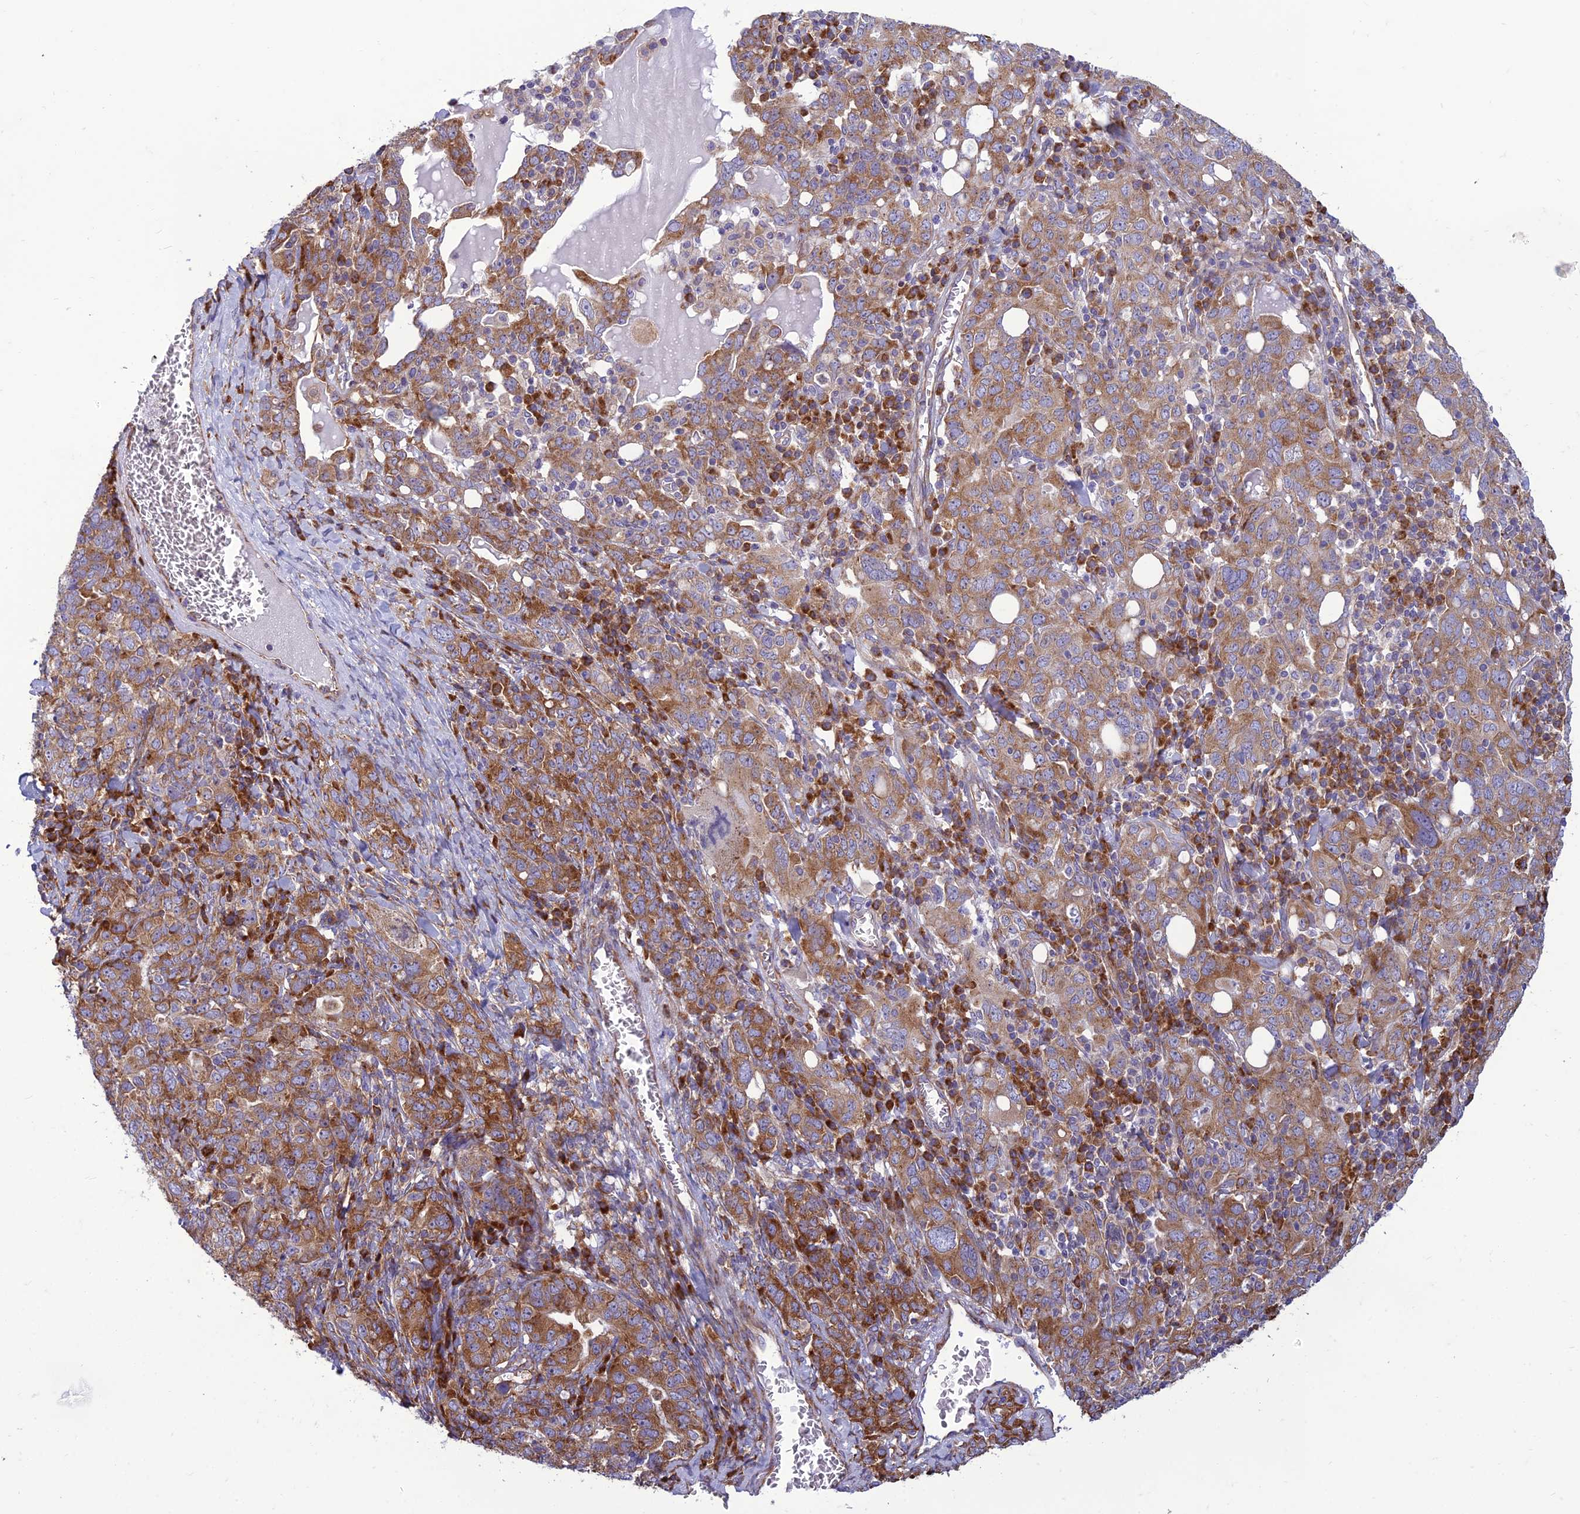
{"staining": {"intensity": "moderate", "quantity": ">75%", "location": "cytoplasmic/membranous"}, "tissue": "ovarian cancer", "cell_type": "Tumor cells", "image_type": "cancer", "snomed": [{"axis": "morphology", "description": "Carcinoma, endometroid"}, {"axis": "topography", "description": "Ovary"}], "caption": "Approximately >75% of tumor cells in ovarian cancer display moderate cytoplasmic/membranous protein positivity as visualized by brown immunohistochemical staining.", "gene": "RPL17-C18orf32", "patient": {"sex": "female", "age": 62}}